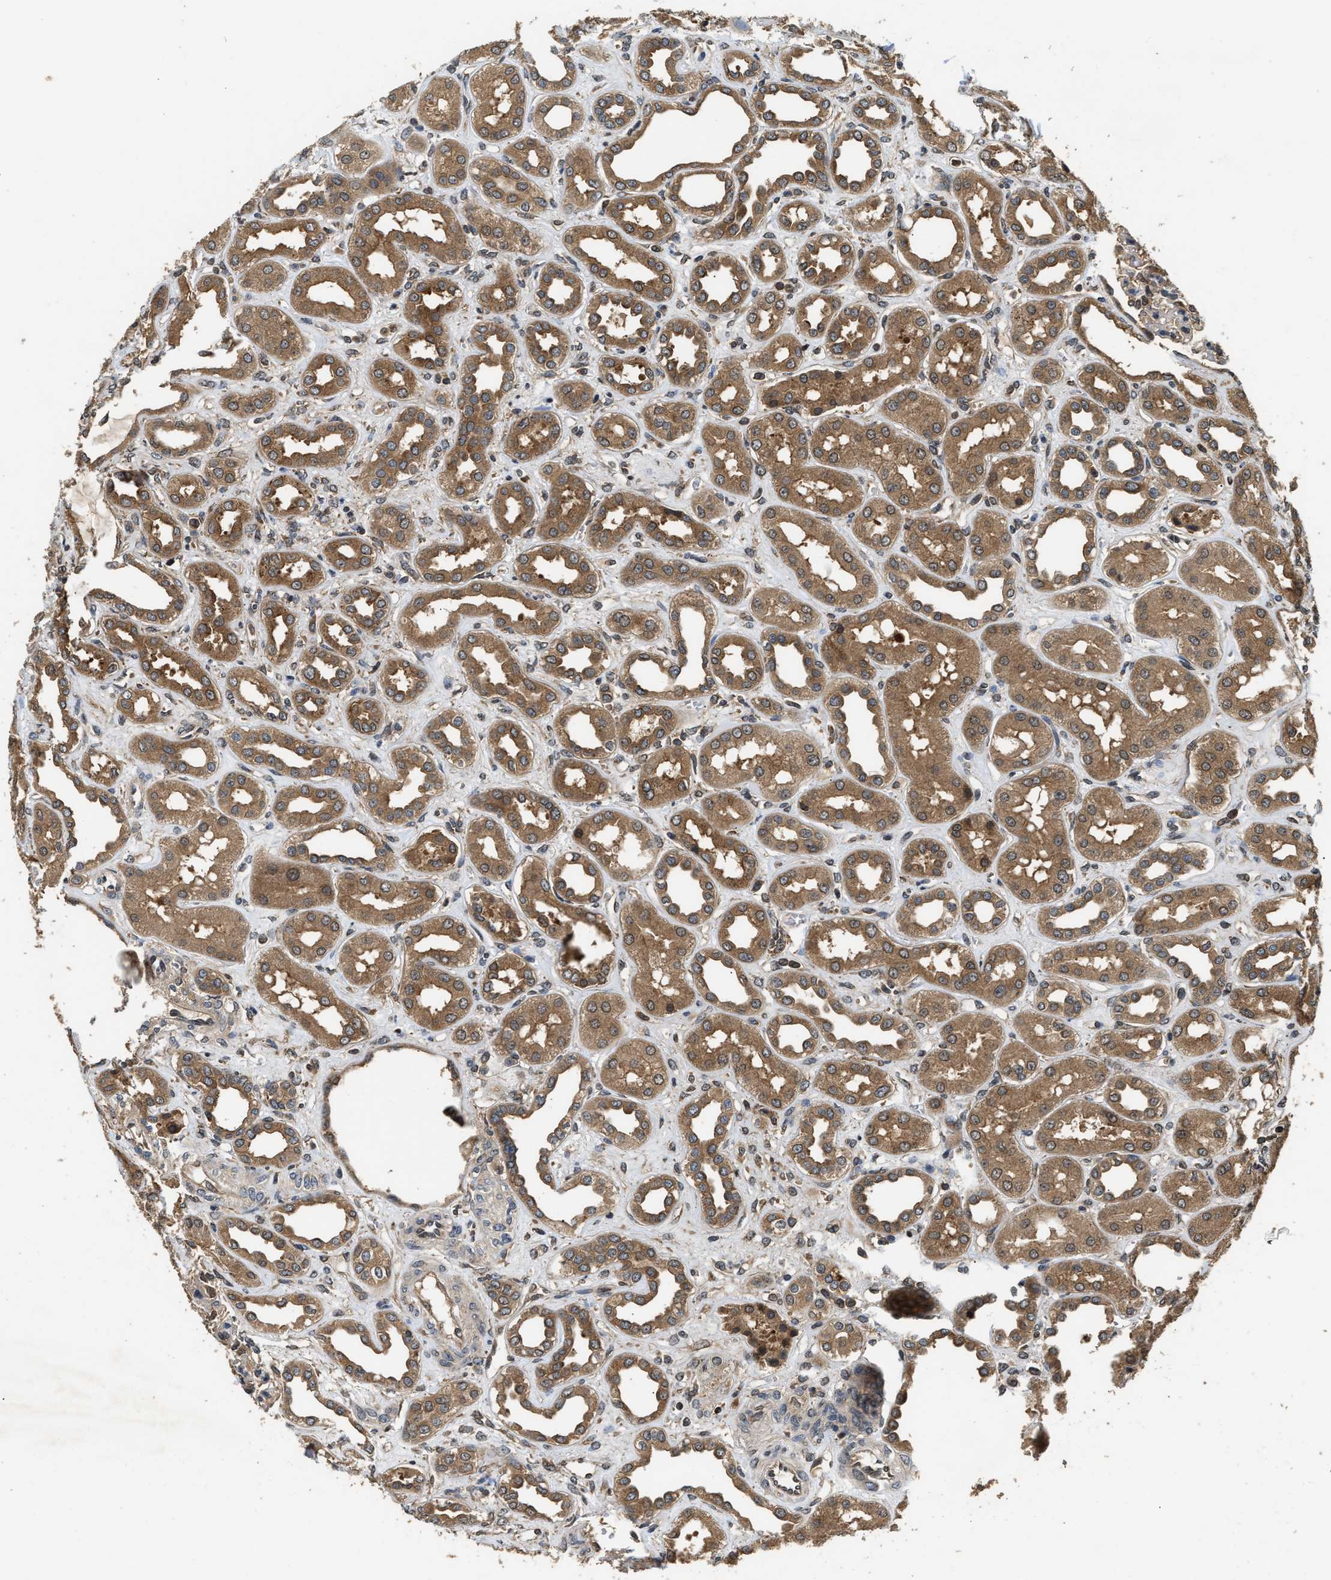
{"staining": {"intensity": "moderate", "quantity": "<25%", "location": "cytoplasmic/membranous"}, "tissue": "kidney", "cell_type": "Cells in glomeruli", "image_type": "normal", "snomed": [{"axis": "morphology", "description": "Normal tissue, NOS"}, {"axis": "topography", "description": "Kidney"}], "caption": "The micrograph displays a brown stain indicating the presence of a protein in the cytoplasmic/membranous of cells in glomeruli in kidney. (DAB (3,3'-diaminobenzidine) IHC, brown staining for protein, blue staining for nuclei).", "gene": "DNAJC2", "patient": {"sex": "male", "age": 59}}